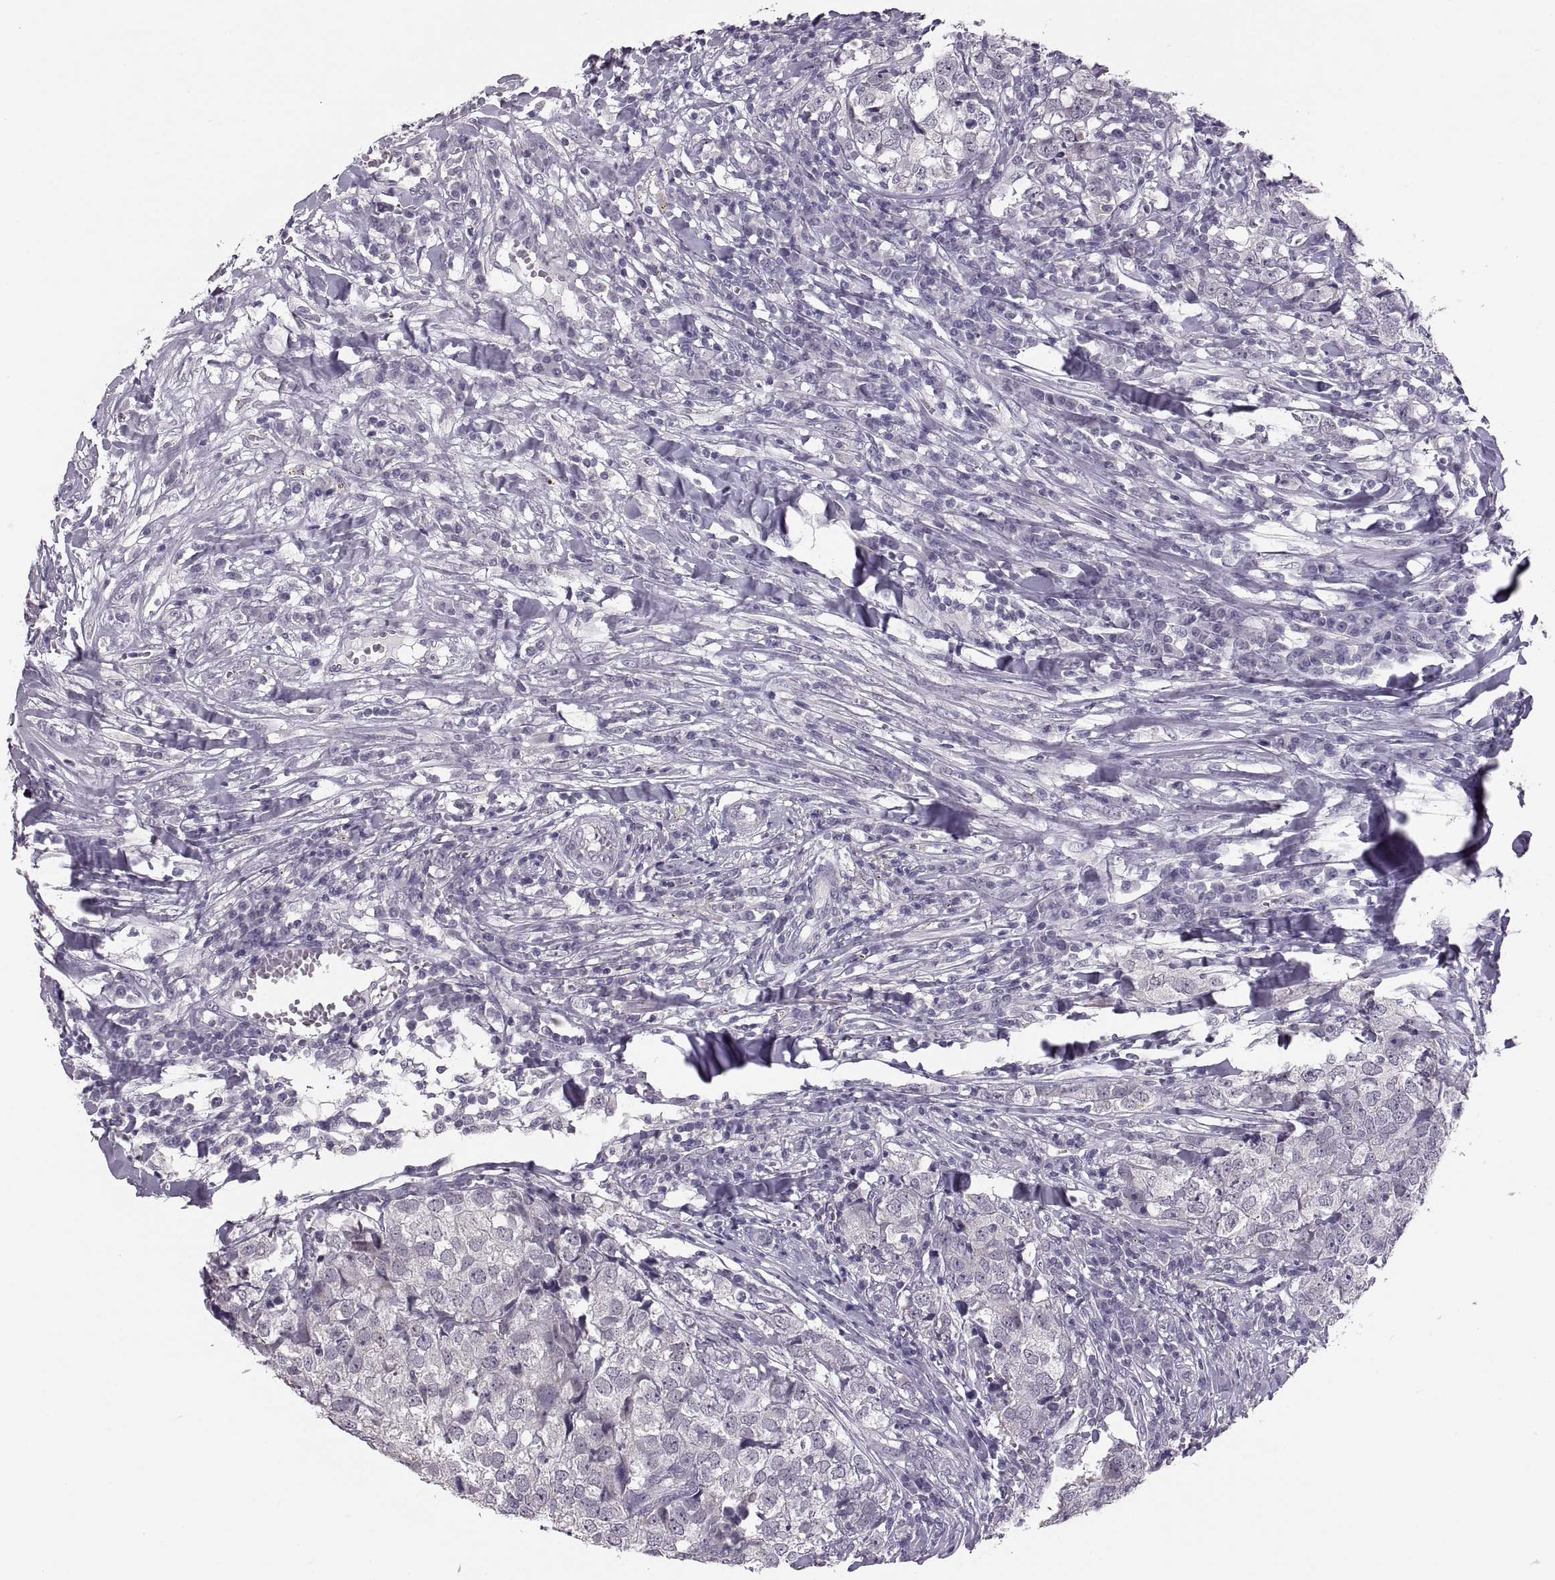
{"staining": {"intensity": "negative", "quantity": "none", "location": "none"}, "tissue": "breast cancer", "cell_type": "Tumor cells", "image_type": "cancer", "snomed": [{"axis": "morphology", "description": "Duct carcinoma"}, {"axis": "topography", "description": "Breast"}], "caption": "IHC of breast cancer (intraductal carcinoma) shows no expression in tumor cells.", "gene": "ADH6", "patient": {"sex": "female", "age": 30}}